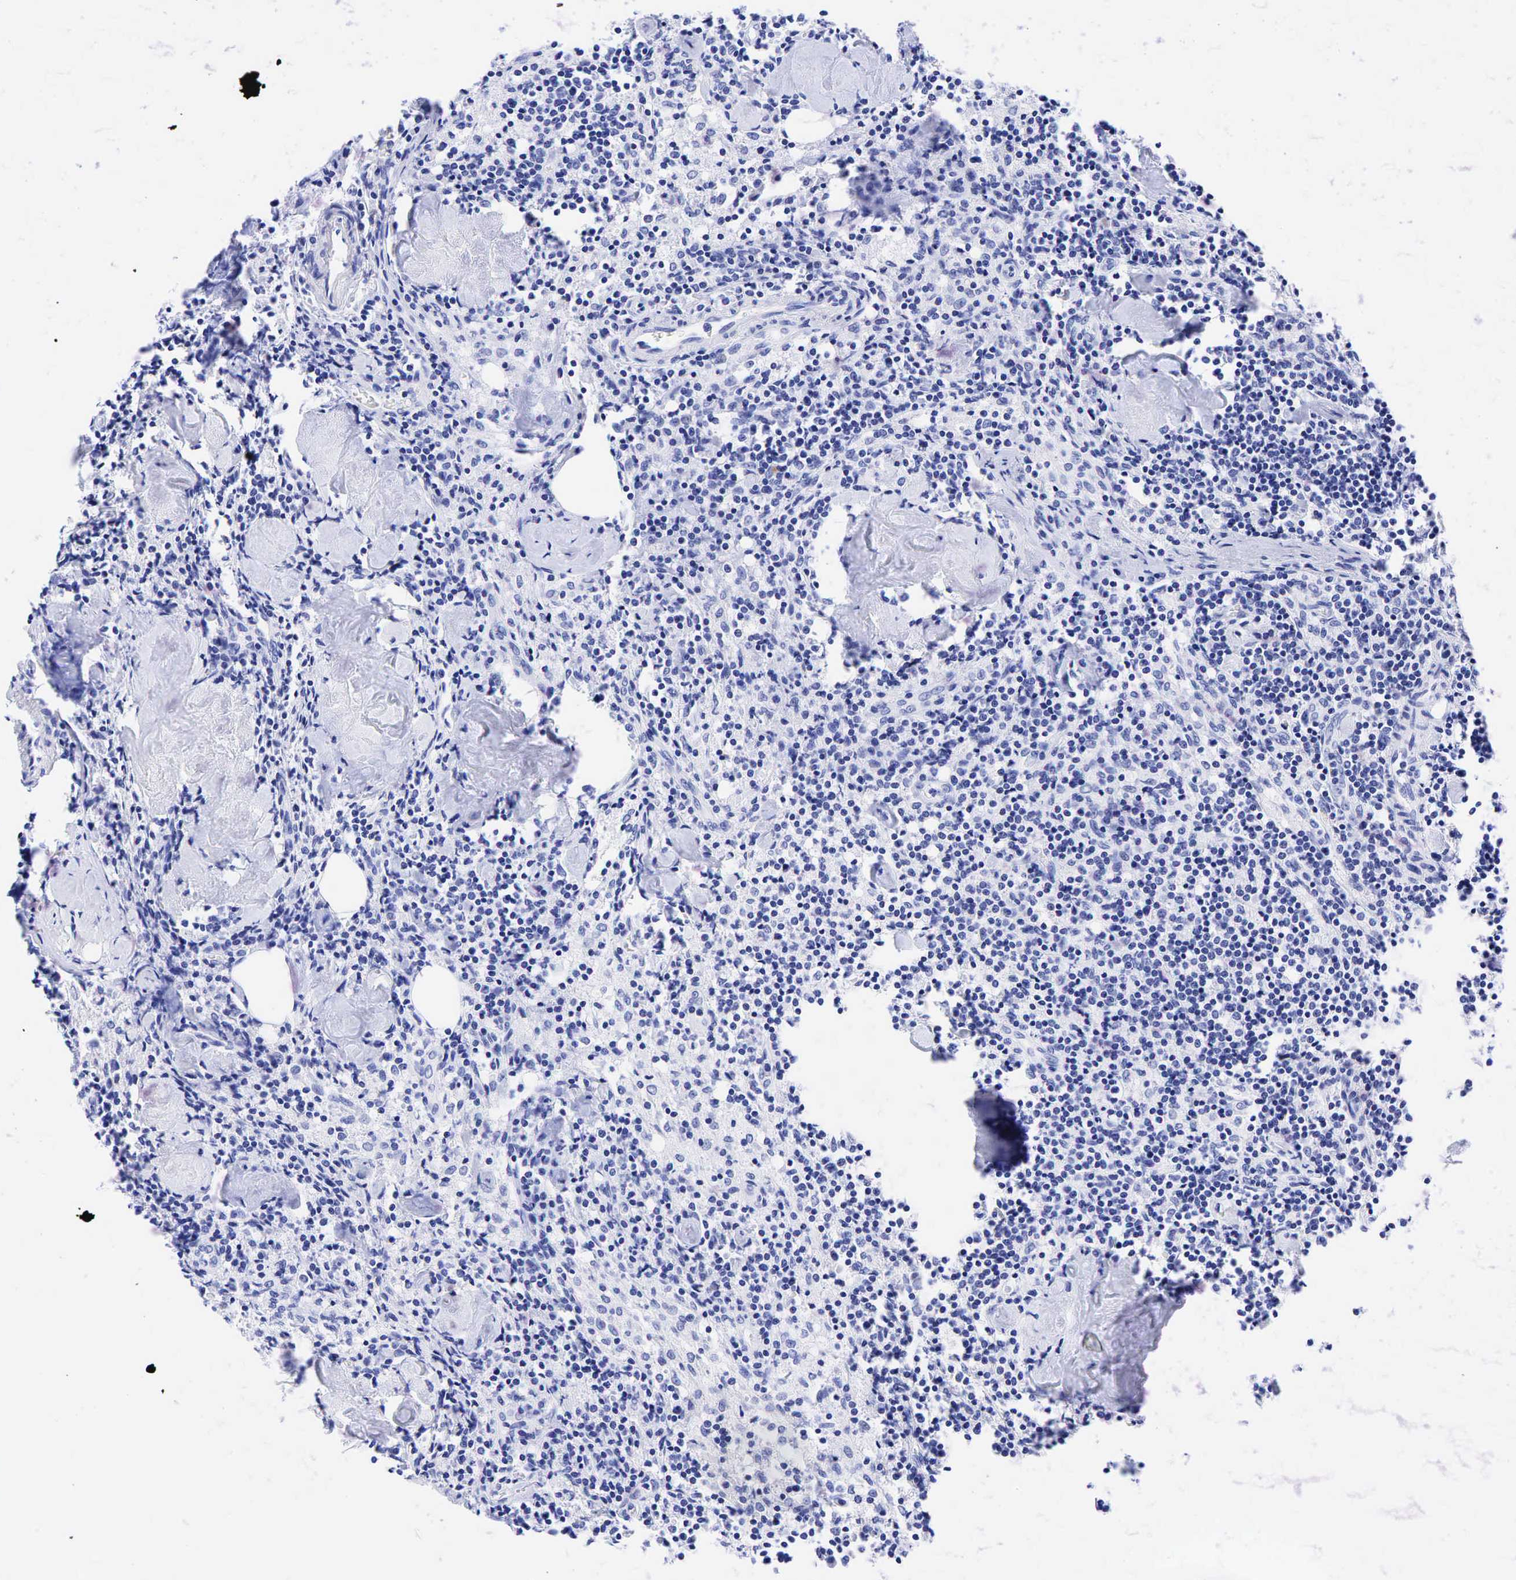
{"staining": {"intensity": "negative", "quantity": "none", "location": "none"}, "tissue": "lymph node", "cell_type": "Non-germinal center cells", "image_type": "normal", "snomed": [{"axis": "morphology", "description": "Normal tissue, NOS"}, {"axis": "topography", "description": "Lymph node"}], "caption": "Immunohistochemistry (IHC) histopathology image of benign lymph node: lymph node stained with DAB (3,3'-diaminobenzidine) demonstrates no significant protein expression in non-germinal center cells. (DAB IHC with hematoxylin counter stain).", "gene": "ESR1", "patient": {"sex": "male", "age": 67}}